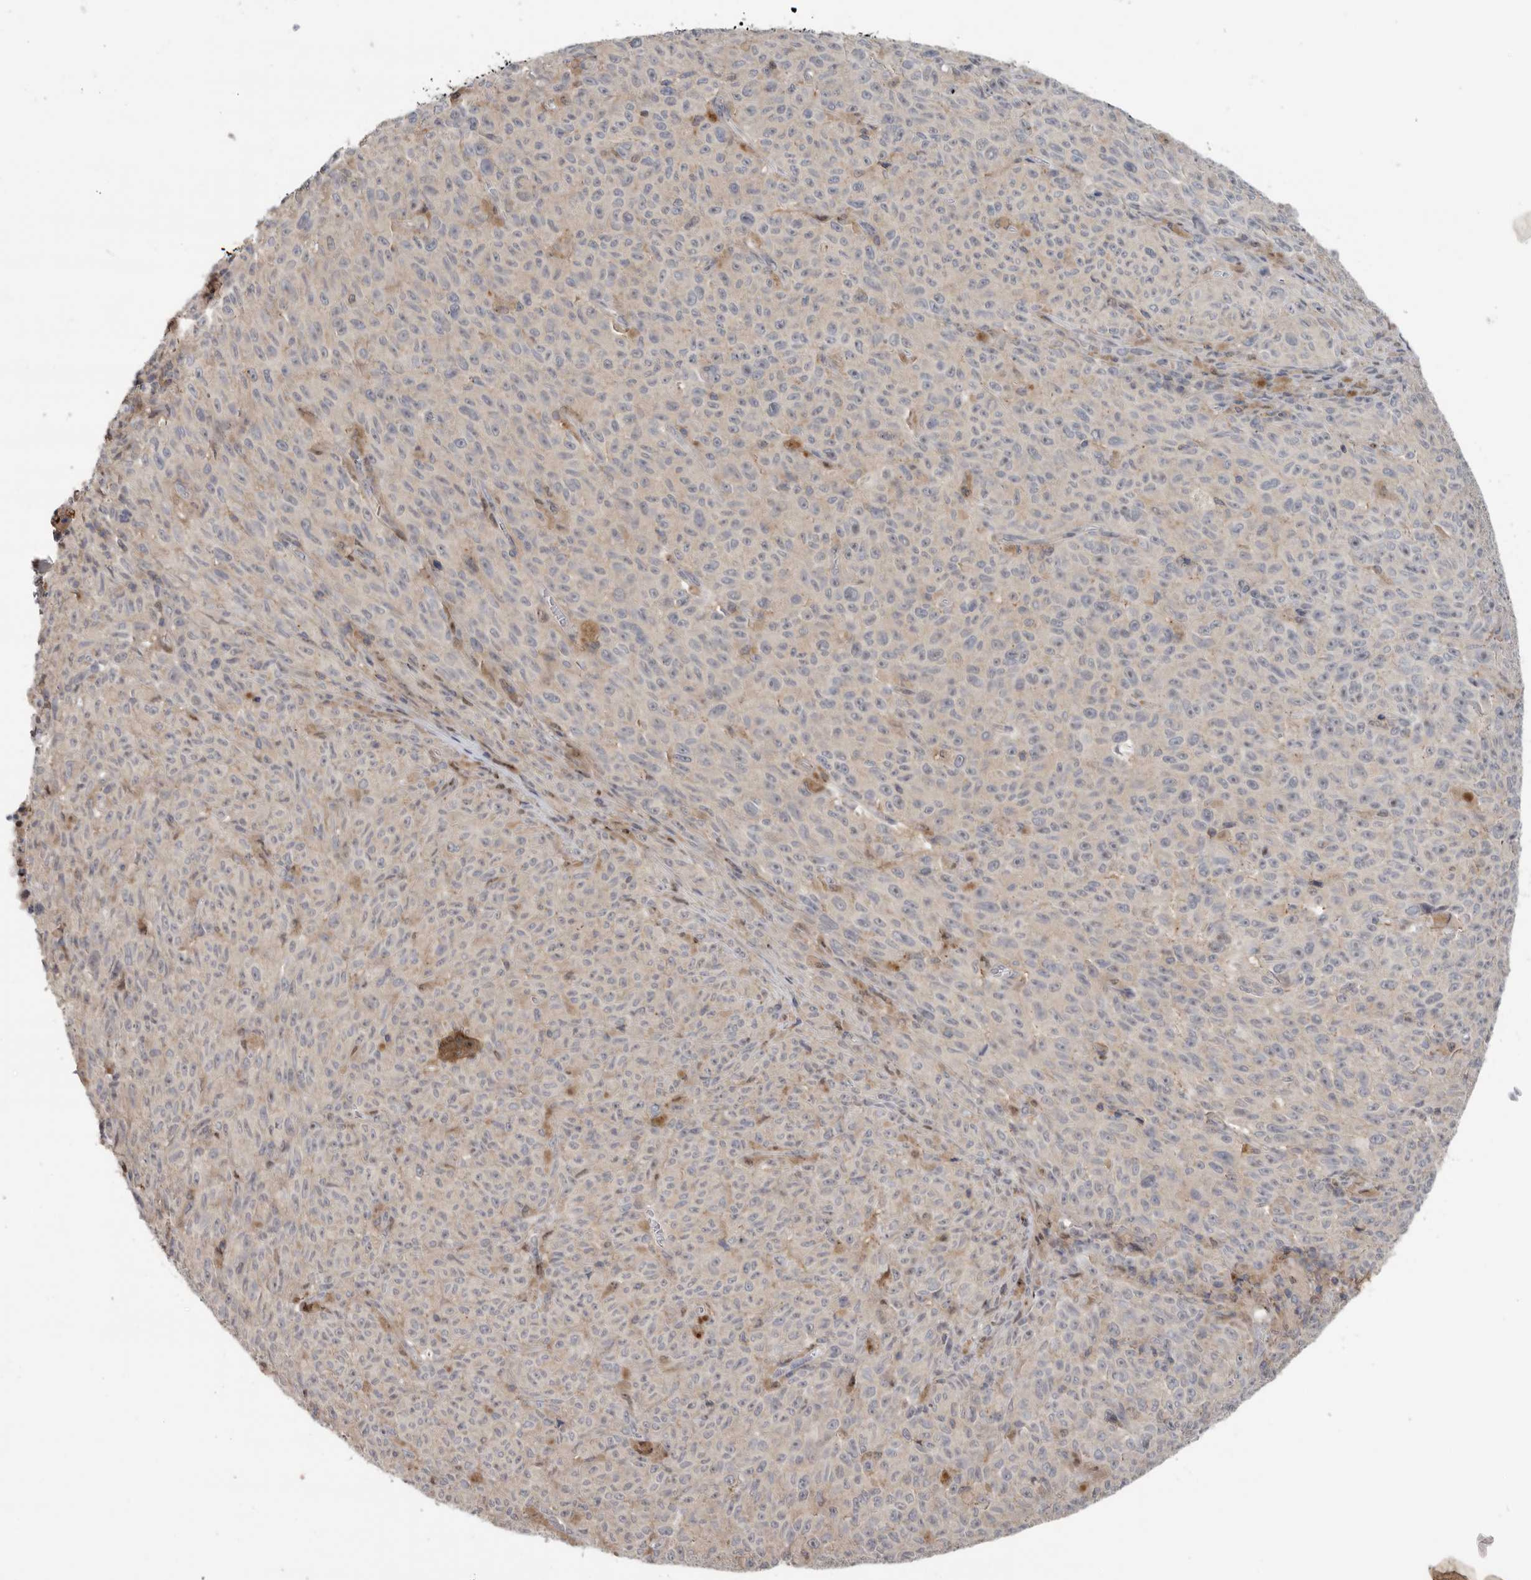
{"staining": {"intensity": "negative", "quantity": "none", "location": "none"}, "tissue": "melanoma", "cell_type": "Tumor cells", "image_type": "cancer", "snomed": [{"axis": "morphology", "description": "Malignant melanoma, NOS"}, {"axis": "topography", "description": "Skin"}], "caption": "DAB immunohistochemical staining of human malignant melanoma reveals no significant staining in tumor cells.", "gene": "KLK5", "patient": {"sex": "female", "age": 82}}